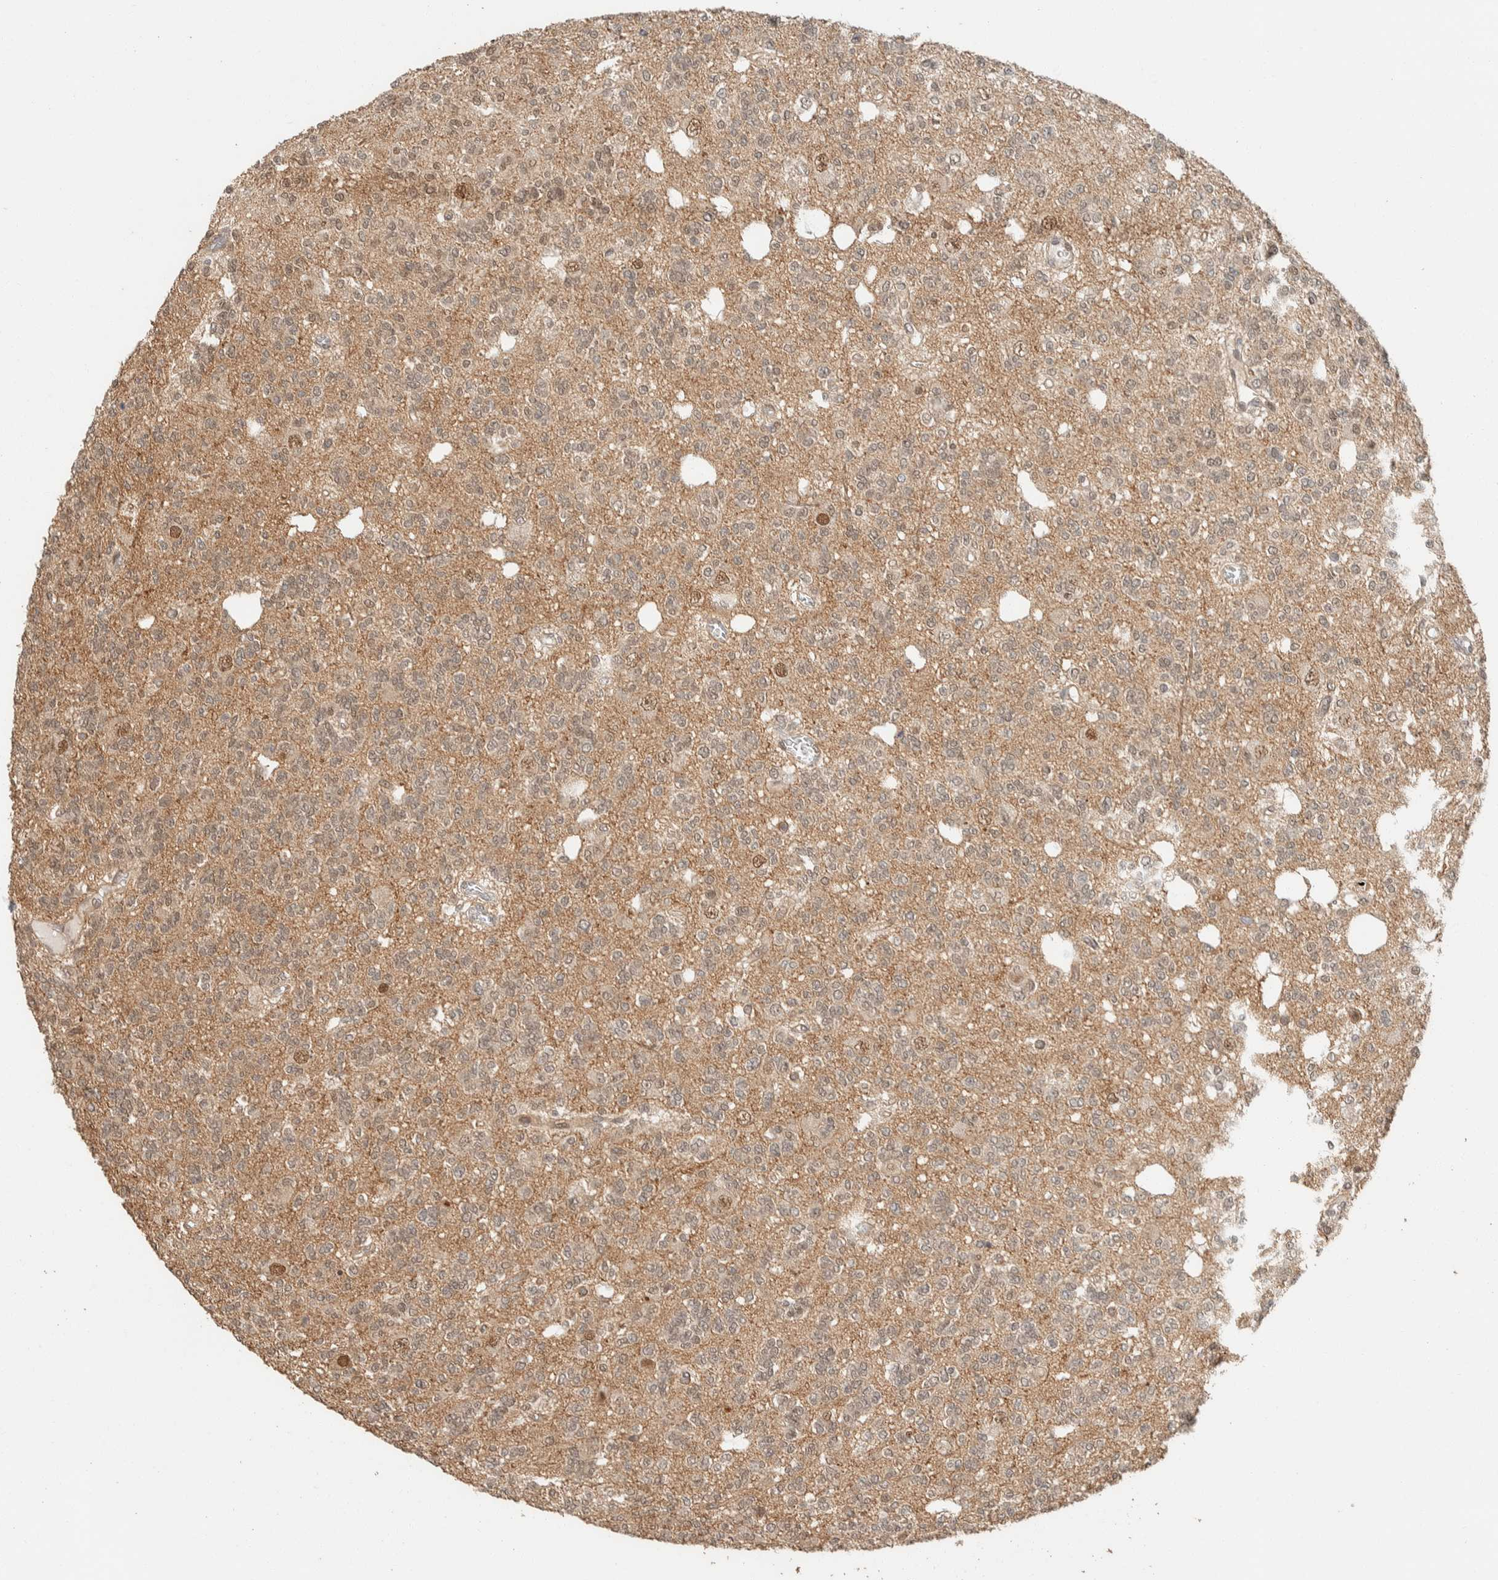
{"staining": {"intensity": "weak", "quantity": ">75%", "location": "cytoplasmic/membranous,nuclear"}, "tissue": "glioma", "cell_type": "Tumor cells", "image_type": "cancer", "snomed": [{"axis": "morphology", "description": "Glioma, malignant, Low grade"}, {"axis": "topography", "description": "Brain"}], "caption": "A low amount of weak cytoplasmic/membranous and nuclear positivity is appreciated in approximately >75% of tumor cells in low-grade glioma (malignant) tissue.", "gene": "ZBTB2", "patient": {"sex": "male", "age": 38}}